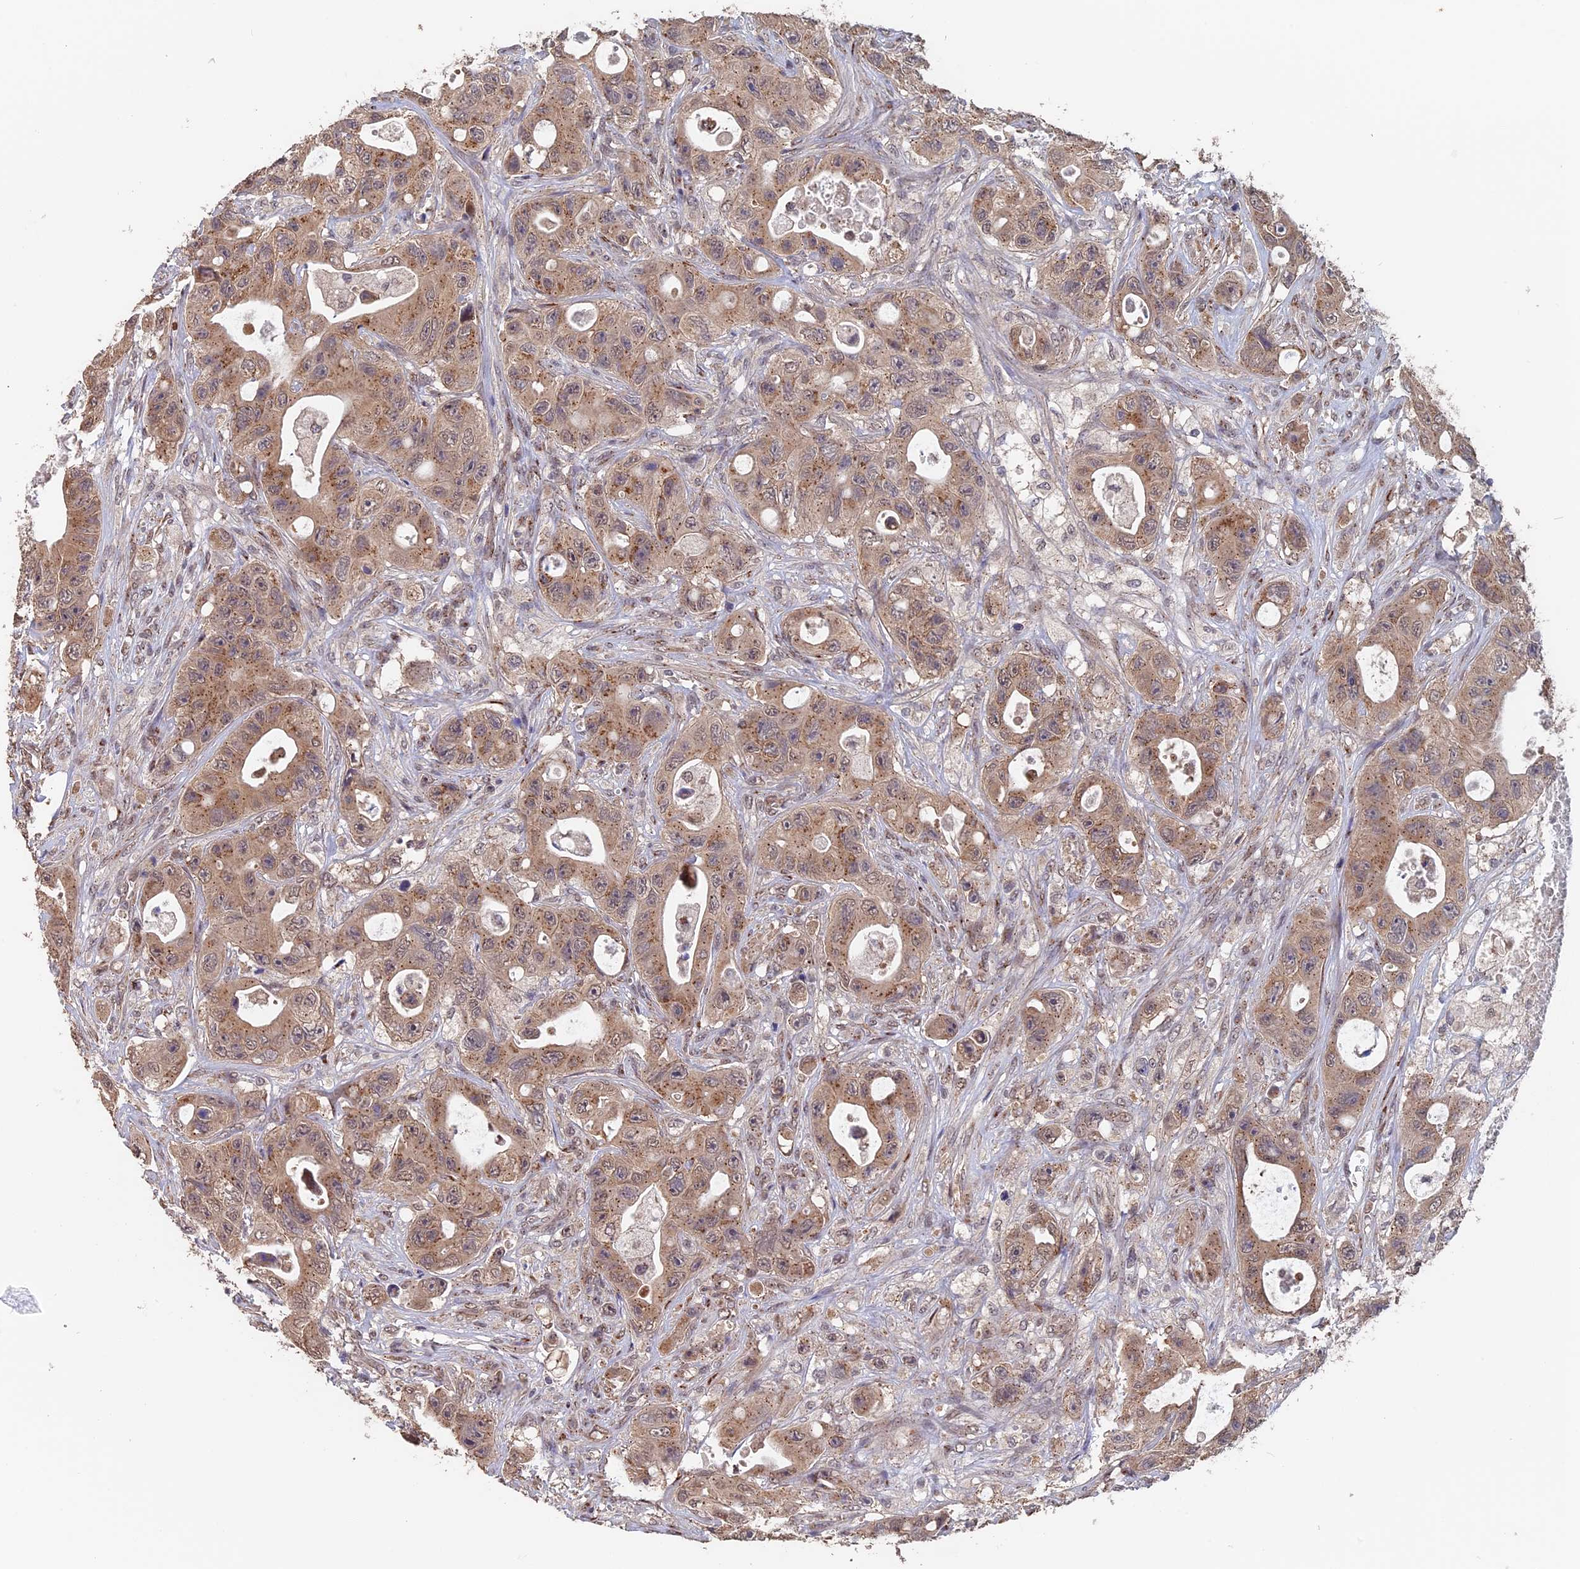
{"staining": {"intensity": "moderate", "quantity": ">75%", "location": "cytoplasmic/membranous"}, "tissue": "colorectal cancer", "cell_type": "Tumor cells", "image_type": "cancer", "snomed": [{"axis": "morphology", "description": "Adenocarcinoma, NOS"}, {"axis": "topography", "description": "Colon"}], "caption": "Immunohistochemical staining of human colorectal cancer demonstrates medium levels of moderate cytoplasmic/membranous protein expression in about >75% of tumor cells.", "gene": "PIGQ", "patient": {"sex": "female", "age": 46}}